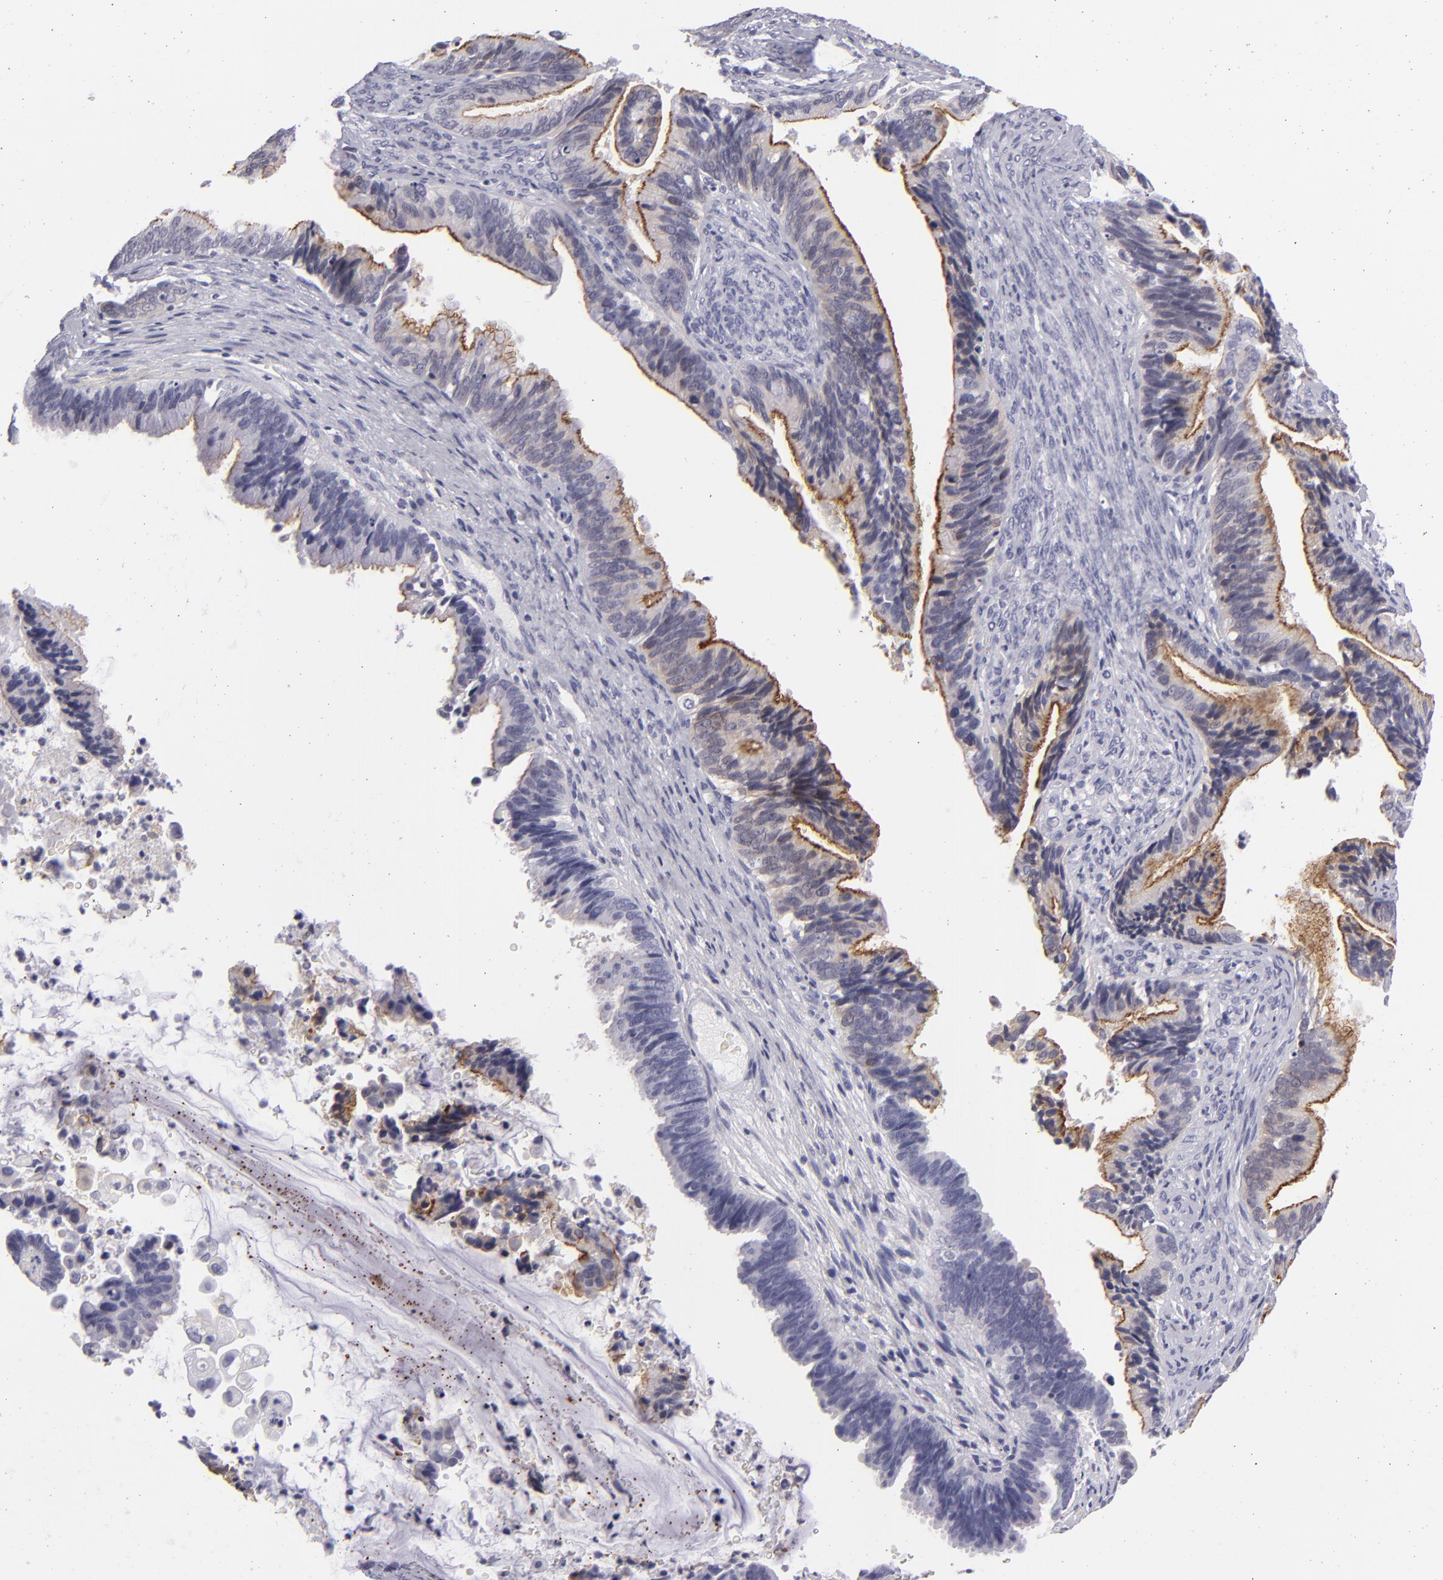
{"staining": {"intensity": "moderate", "quantity": "<25%", "location": "none"}, "tissue": "cervical cancer", "cell_type": "Tumor cells", "image_type": "cancer", "snomed": [{"axis": "morphology", "description": "Adenocarcinoma, NOS"}, {"axis": "topography", "description": "Cervix"}], "caption": "Immunohistochemical staining of adenocarcinoma (cervical) reveals low levels of moderate None expression in approximately <25% of tumor cells. (IHC, brightfield microscopy, high magnification).", "gene": "VIL1", "patient": {"sex": "female", "age": 47}}